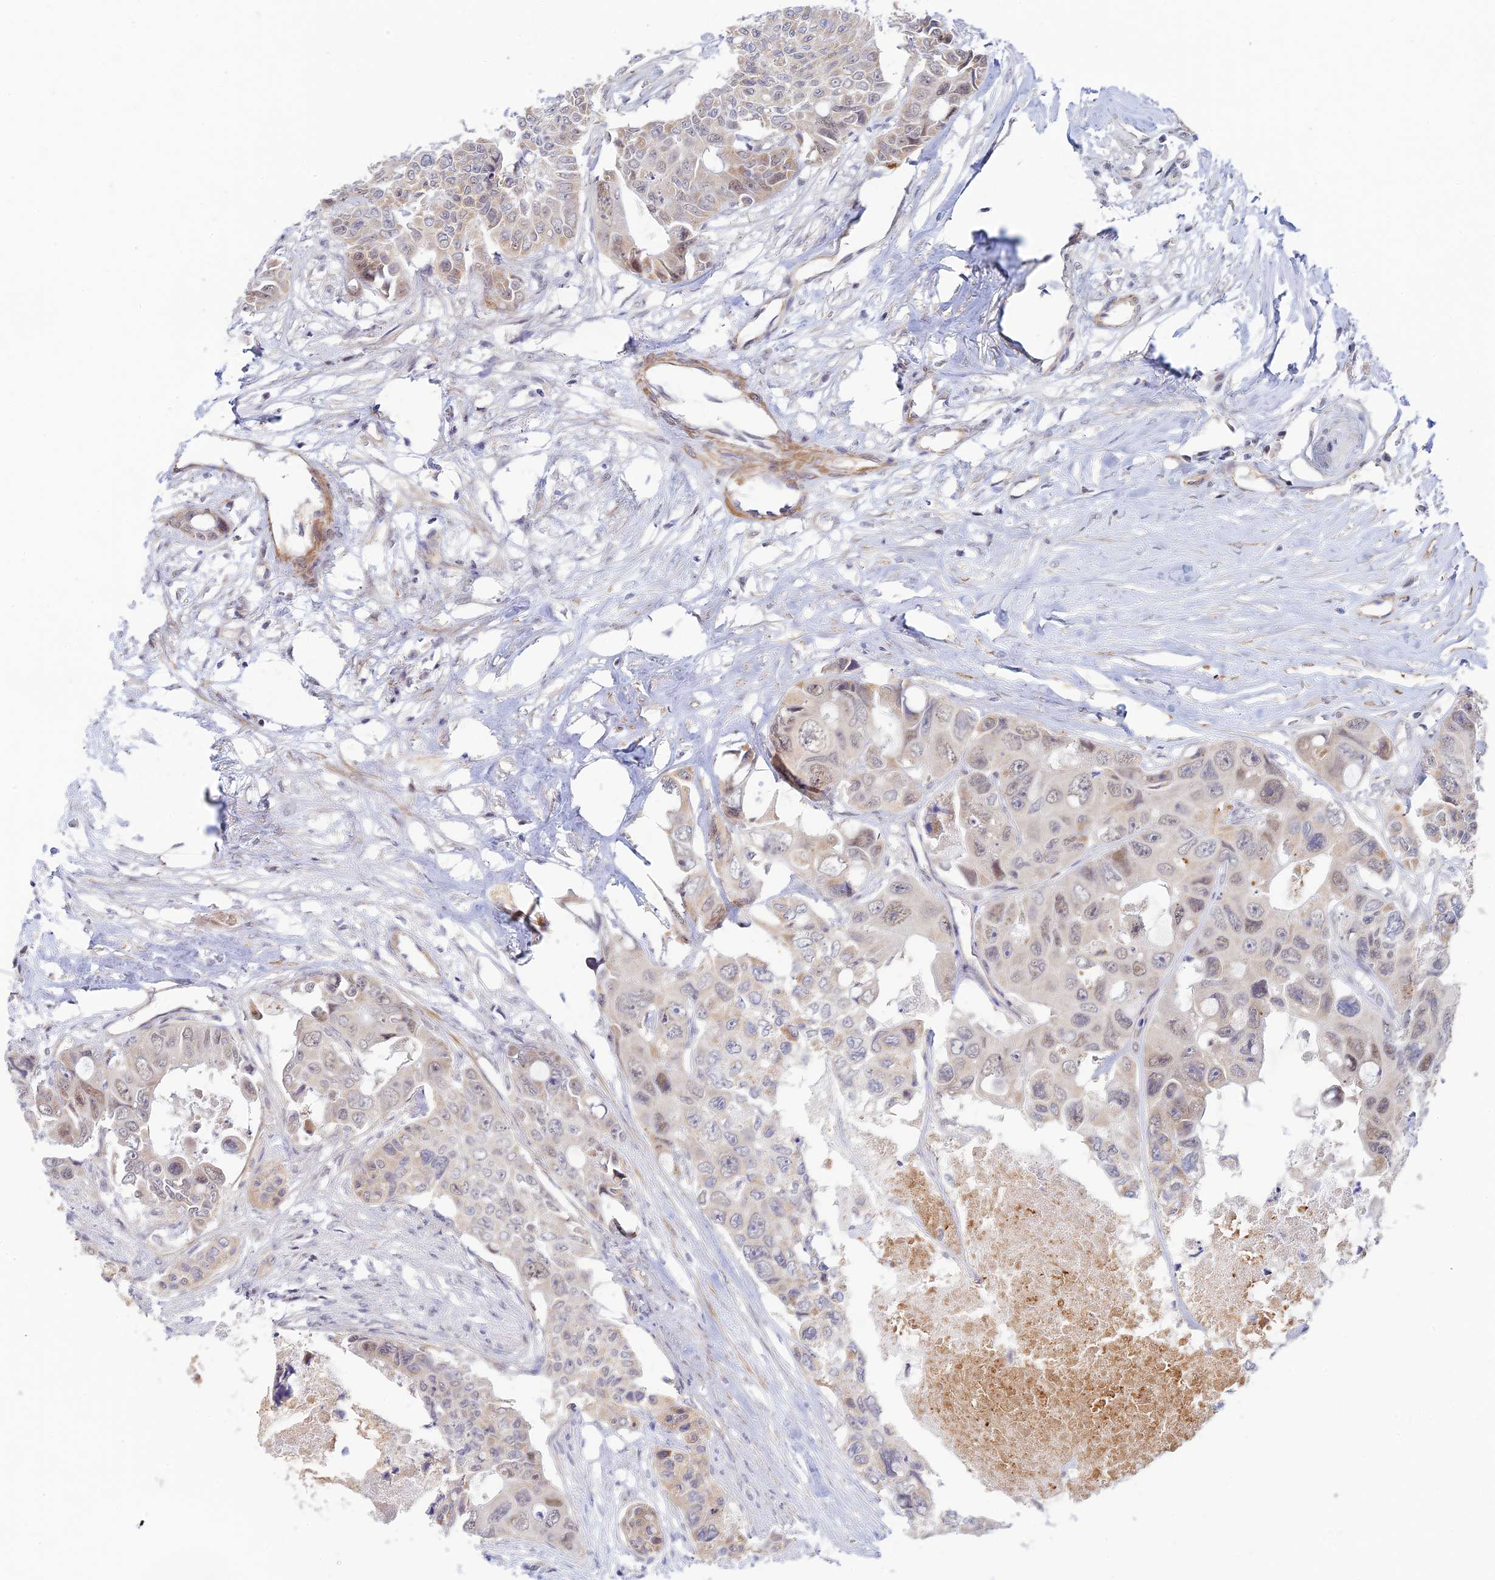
{"staining": {"intensity": "weak", "quantity": "25%-75%", "location": "nuclear"}, "tissue": "colorectal cancer", "cell_type": "Tumor cells", "image_type": "cancer", "snomed": [{"axis": "morphology", "description": "Adenocarcinoma, NOS"}, {"axis": "topography", "description": "Rectum"}], "caption": "About 25%-75% of tumor cells in human colorectal cancer (adenocarcinoma) exhibit weak nuclear protein positivity as visualized by brown immunohistochemical staining.", "gene": "CFAP92", "patient": {"sex": "male", "age": 87}}